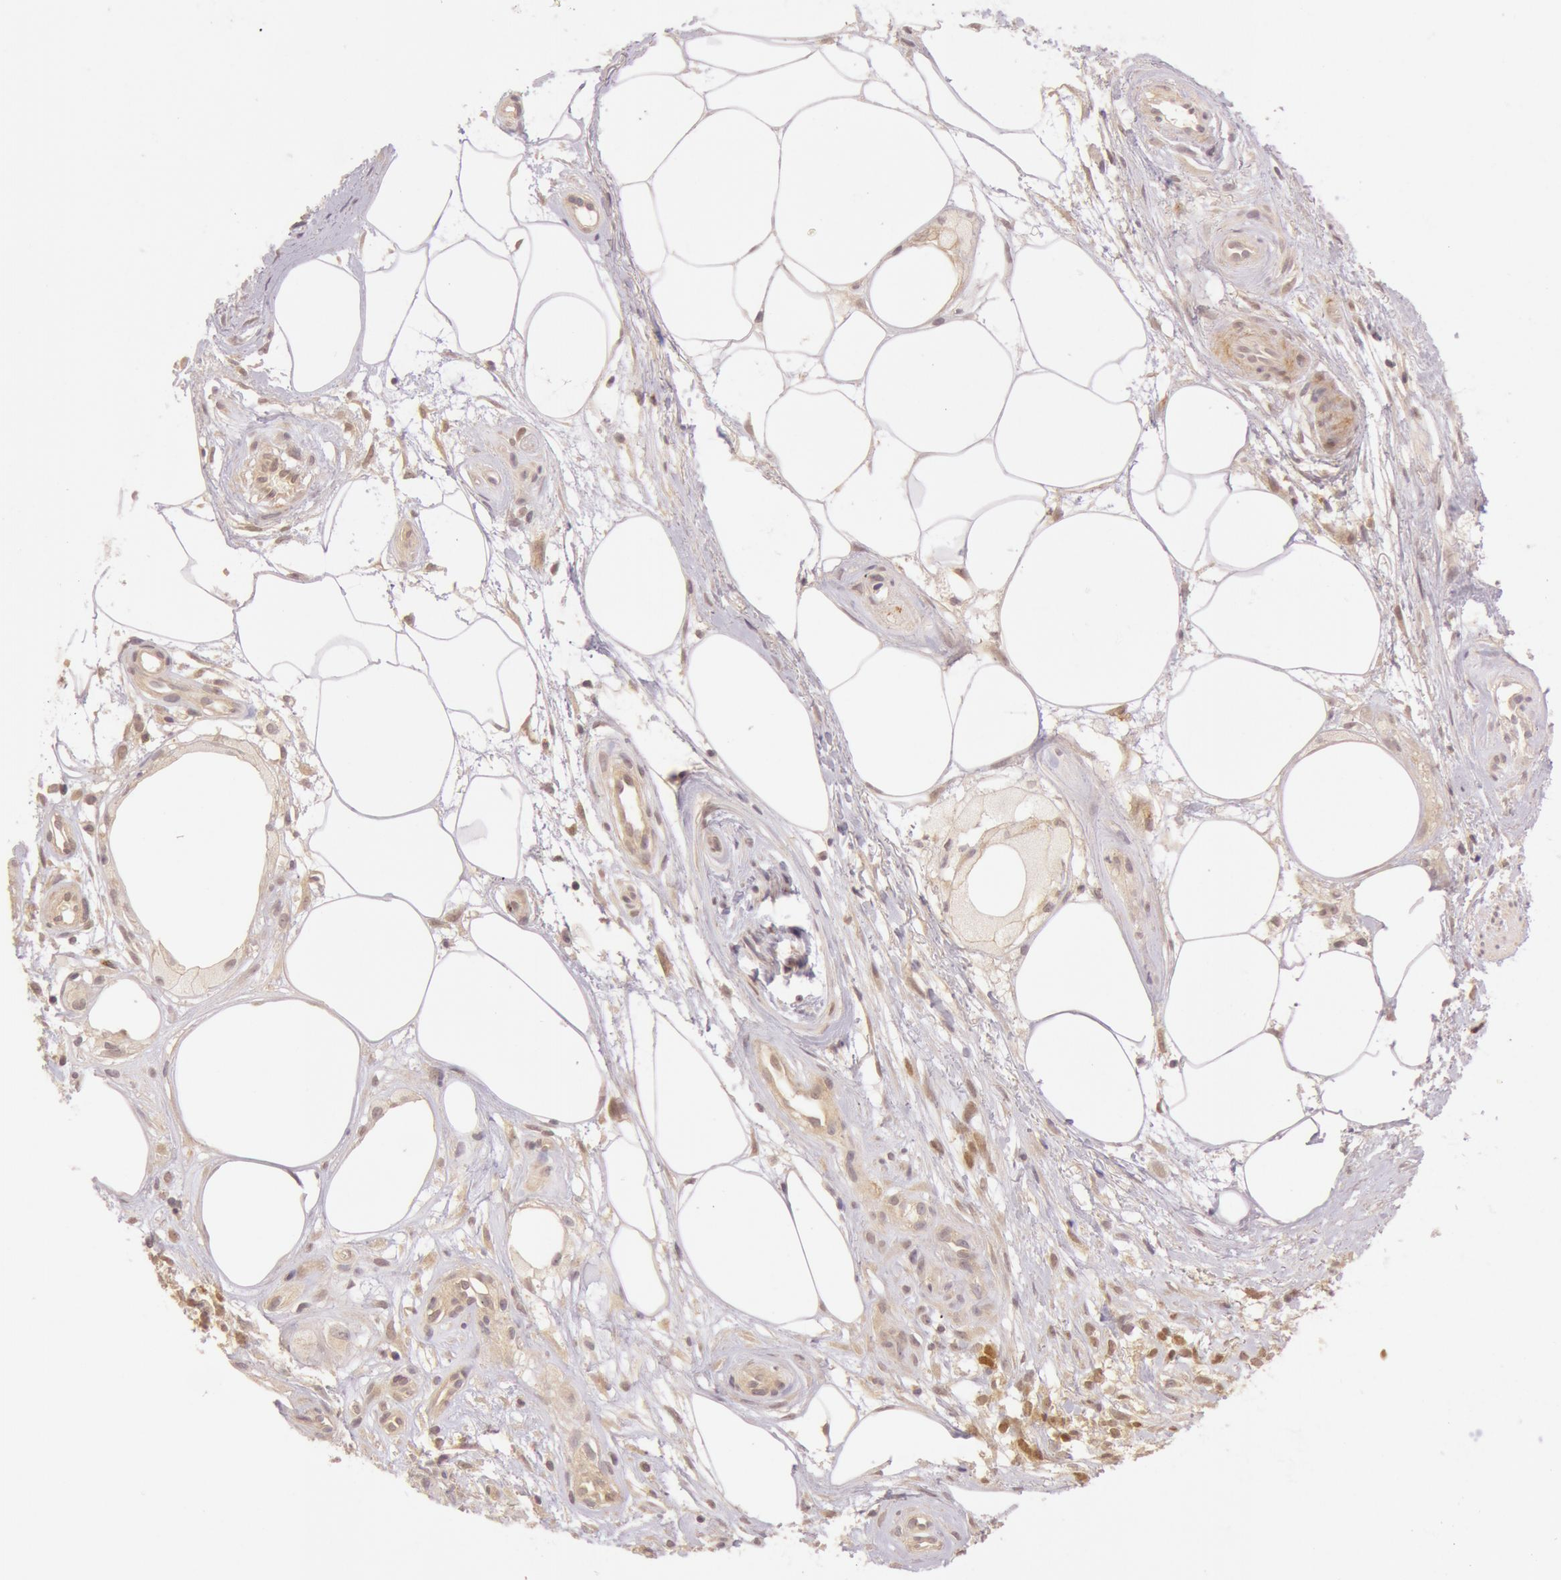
{"staining": {"intensity": "moderate", "quantity": ">75%", "location": "cytoplasmic/membranous"}, "tissue": "melanoma", "cell_type": "Tumor cells", "image_type": "cancer", "snomed": [{"axis": "morphology", "description": "Malignant melanoma, NOS"}, {"axis": "topography", "description": "Skin"}], "caption": "IHC of human malignant melanoma demonstrates medium levels of moderate cytoplasmic/membranous staining in approximately >75% of tumor cells. (DAB (3,3'-diaminobenzidine) = brown stain, brightfield microscopy at high magnification).", "gene": "ATG2B", "patient": {"sex": "female", "age": 85}}